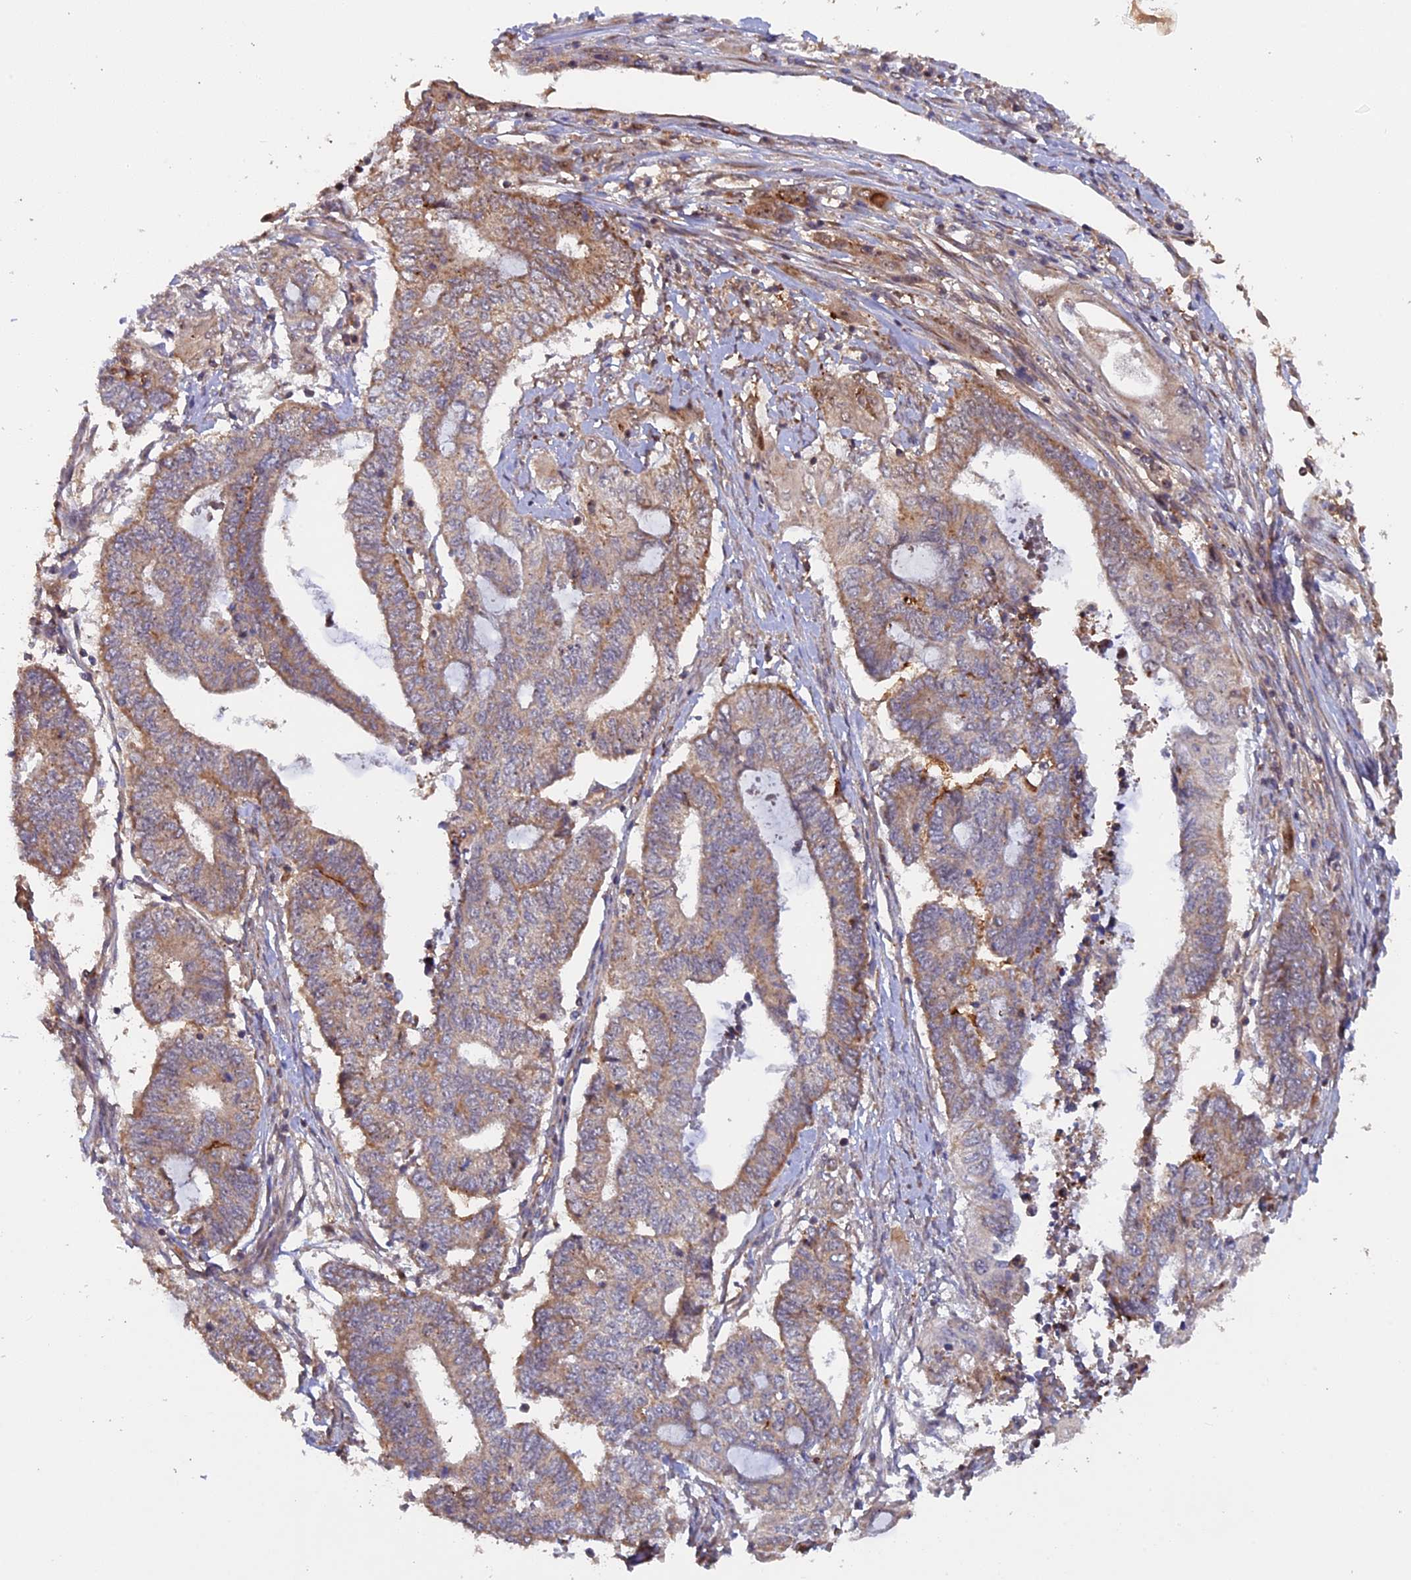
{"staining": {"intensity": "weak", "quantity": ">75%", "location": "cytoplasmic/membranous"}, "tissue": "endometrial cancer", "cell_type": "Tumor cells", "image_type": "cancer", "snomed": [{"axis": "morphology", "description": "Adenocarcinoma, NOS"}, {"axis": "topography", "description": "Uterus"}, {"axis": "topography", "description": "Endometrium"}], "caption": "Immunohistochemistry staining of endometrial cancer (adenocarcinoma), which demonstrates low levels of weak cytoplasmic/membranous expression in about >75% of tumor cells indicating weak cytoplasmic/membranous protein positivity. The staining was performed using DAB (3,3'-diaminobenzidine) (brown) for protein detection and nuclei were counterstained in hematoxylin (blue).", "gene": "FERMT1", "patient": {"sex": "female", "age": 70}}